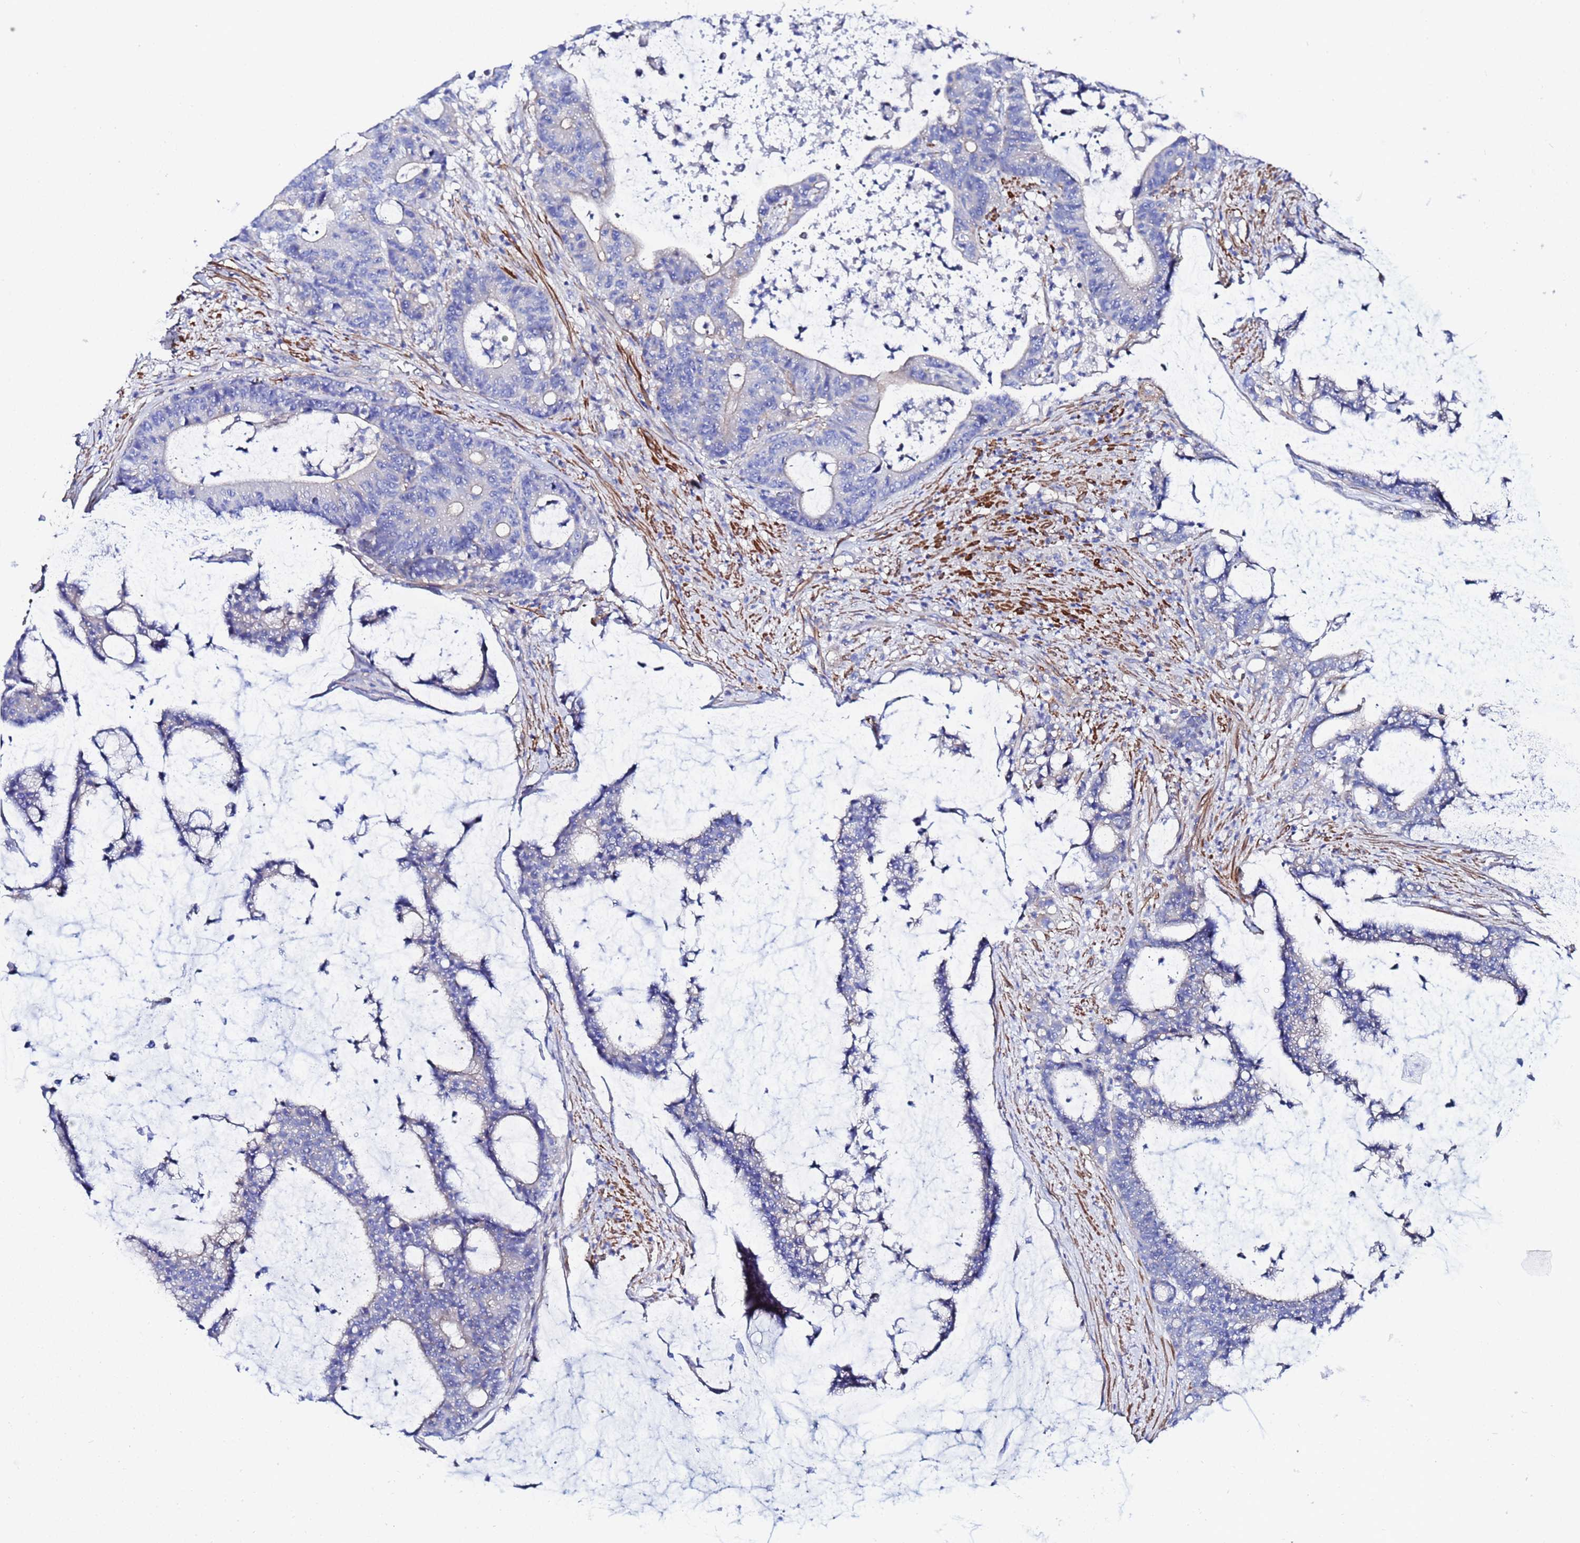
{"staining": {"intensity": "negative", "quantity": "none", "location": "none"}, "tissue": "colorectal cancer", "cell_type": "Tumor cells", "image_type": "cancer", "snomed": [{"axis": "morphology", "description": "Adenocarcinoma, NOS"}, {"axis": "topography", "description": "Colon"}], "caption": "DAB (3,3'-diaminobenzidine) immunohistochemical staining of colorectal cancer shows no significant positivity in tumor cells.", "gene": "RAB39B", "patient": {"sex": "female", "age": 84}}